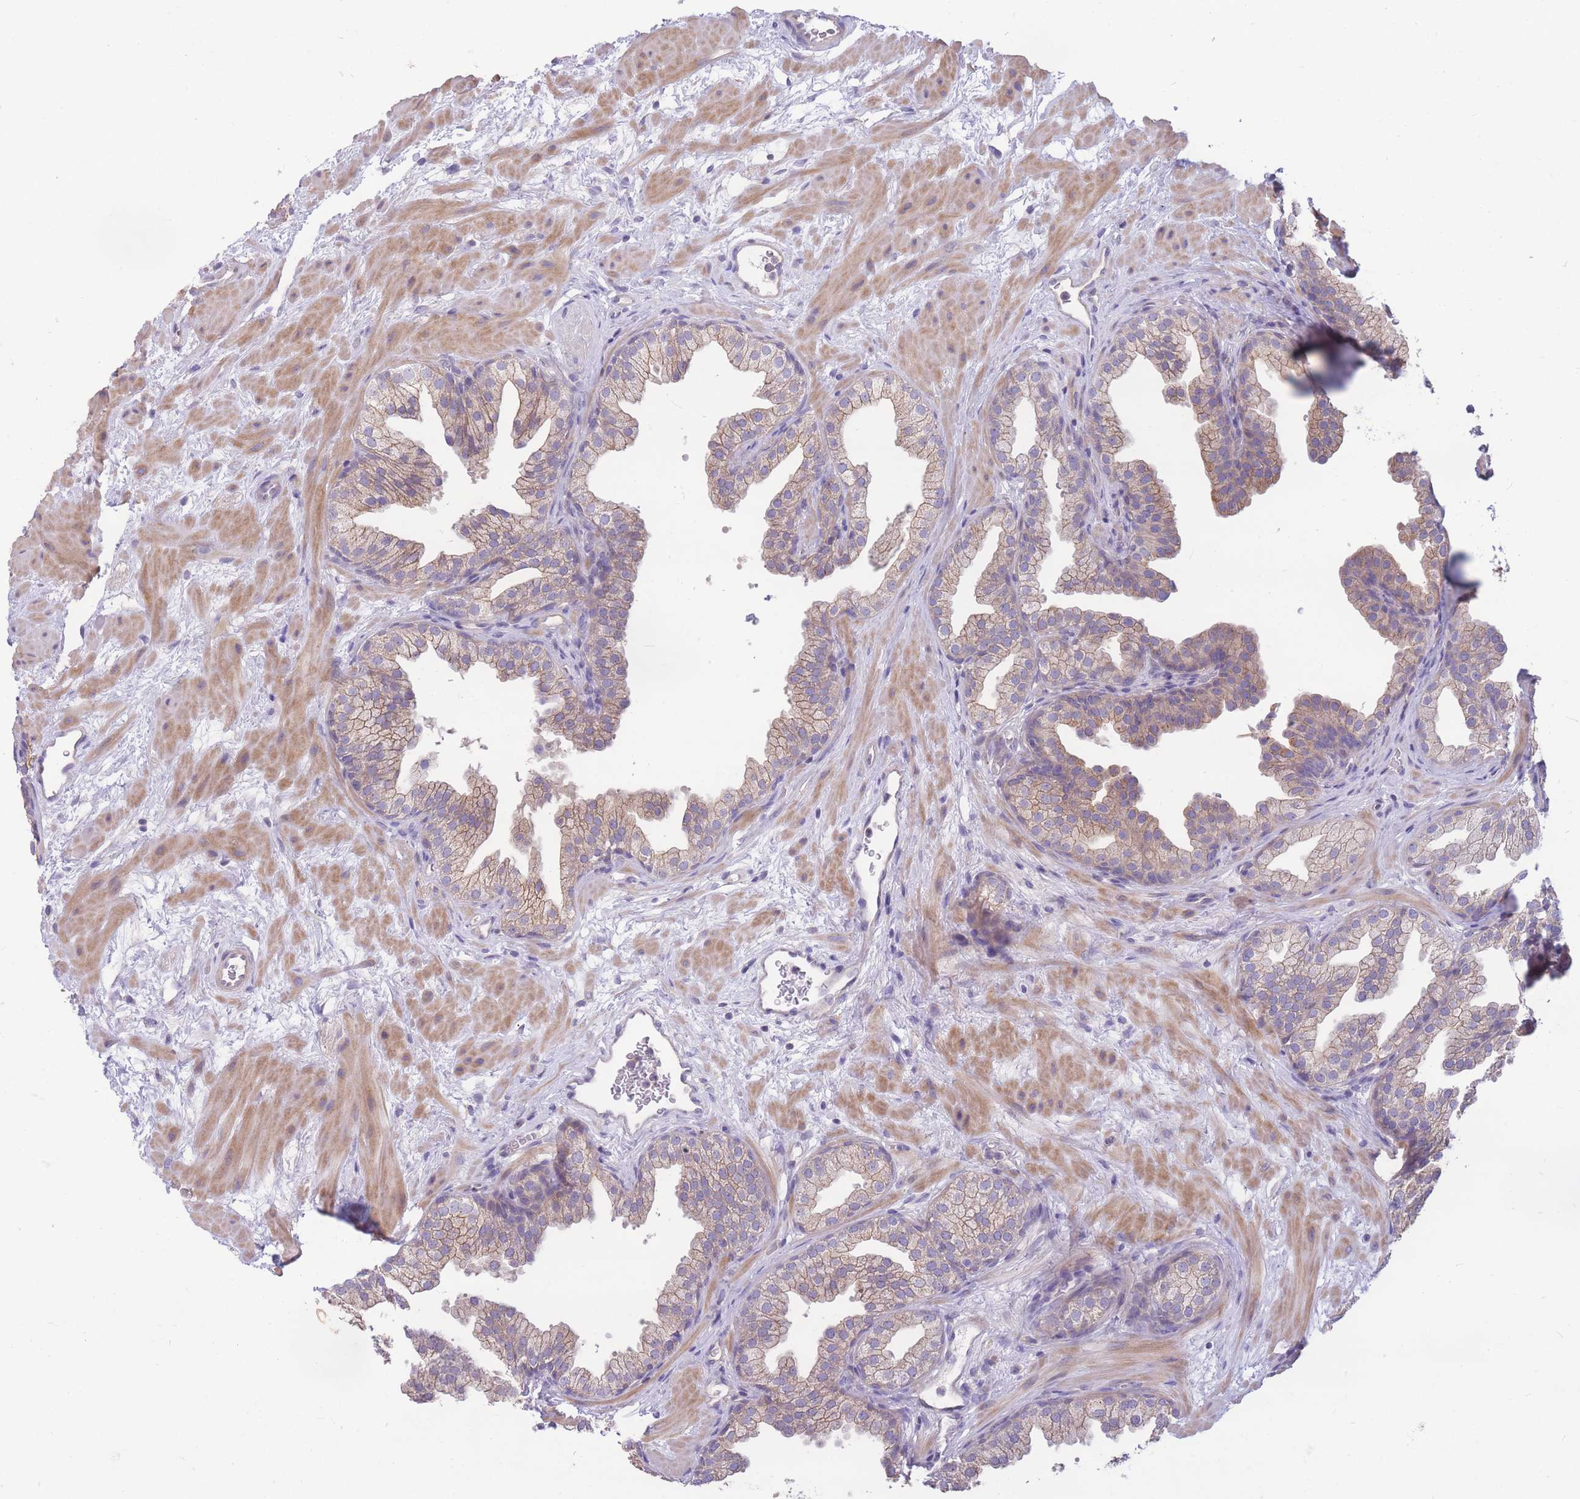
{"staining": {"intensity": "moderate", "quantity": "25%-75%", "location": "cytoplasmic/membranous"}, "tissue": "prostate", "cell_type": "Glandular cells", "image_type": "normal", "snomed": [{"axis": "morphology", "description": "Normal tissue, NOS"}, {"axis": "topography", "description": "Prostate"}], "caption": "IHC (DAB) staining of benign prostate demonstrates moderate cytoplasmic/membranous protein expression in about 25%-75% of glandular cells.", "gene": "OR5T1", "patient": {"sex": "male", "age": 37}}